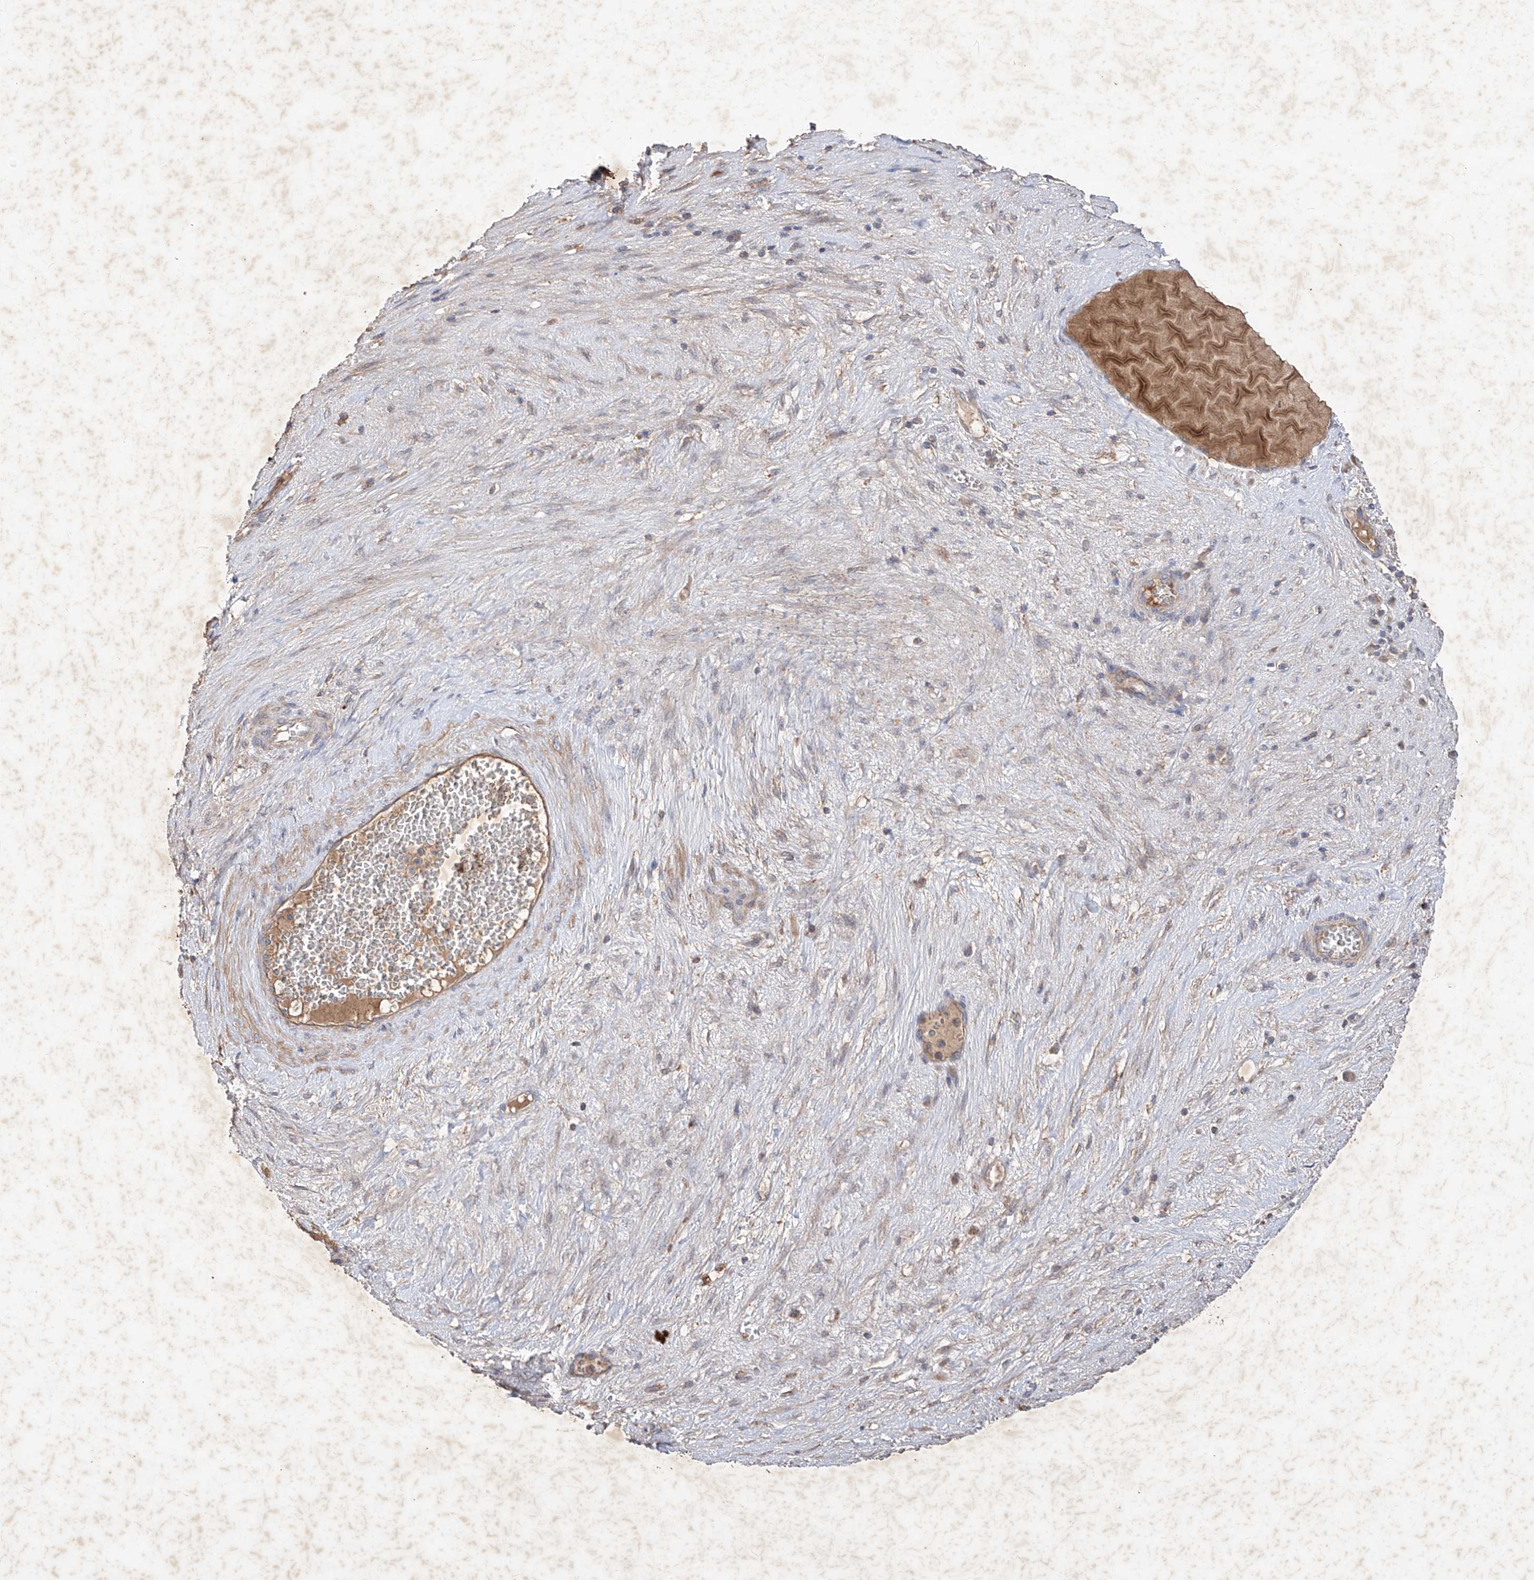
{"staining": {"intensity": "weak", "quantity": ">75%", "location": "cytoplasmic/membranous"}, "tissue": "ovarian cancer", "cell_type": "Tumor cells", "image_type": "cancer", "snomed": [{"axis": "morphology", "description": "Cystadenocarcinoma, serous, NOS"}, {"axis": "topography", "description": "Ovary"}], "caption": "Ovarian serous cystadenocarcinoma stained for a protein exhibits weak cytoplasmic/membranous positivity in tumor cells. The staining was performed using DAB to visualize the protein expression in brown, while the nuclei were stained in blue with hematoxylin (Magnification: 20x).", "gene": "EDN1", "patient": {"sex": "female", "age": 56}}